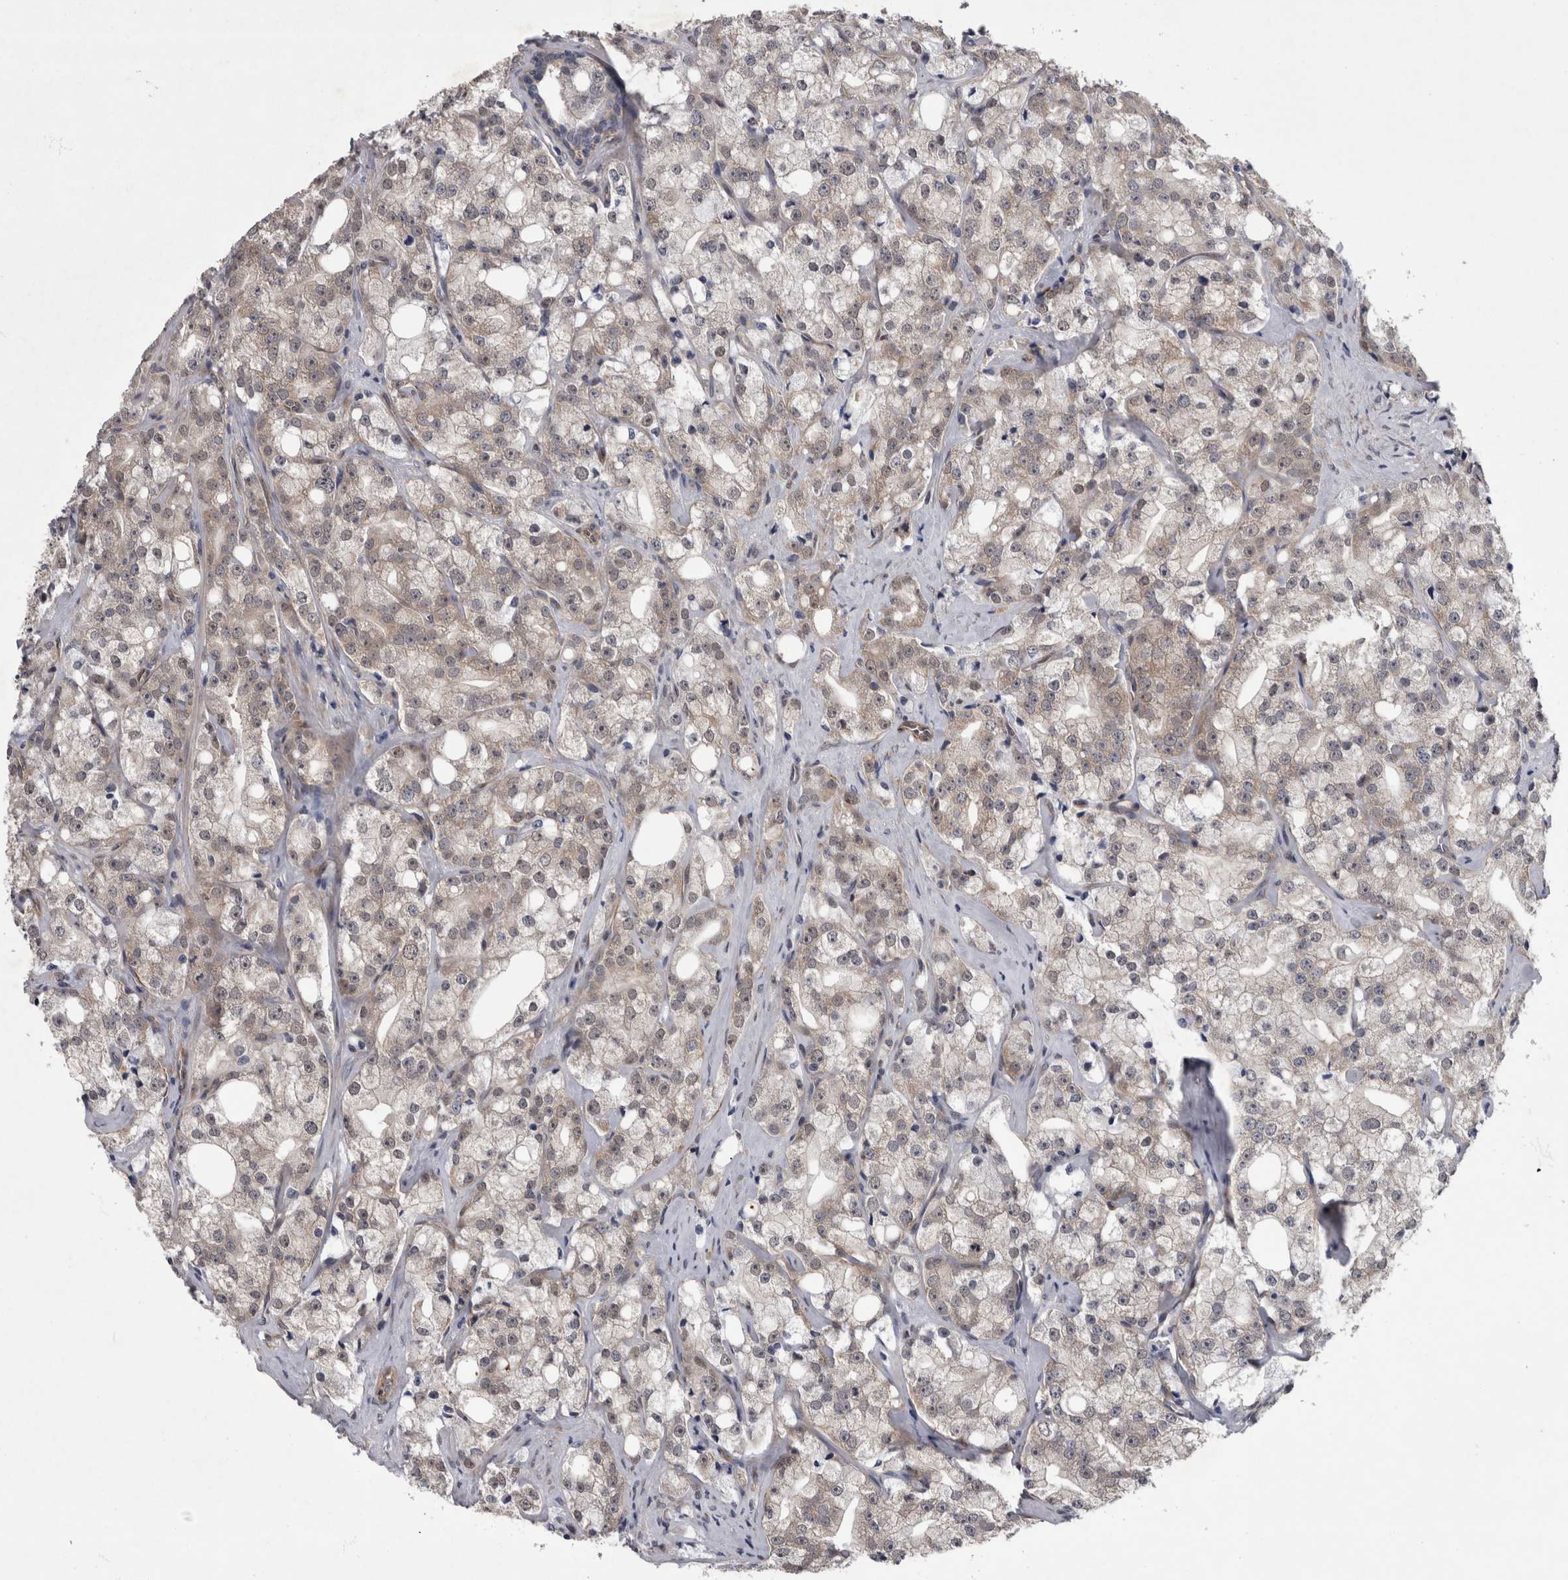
{"staining": {"intensity": "weak", "quantity": "25%-75%", "location": "cytoplasmic/membranous"}, "tissue": "prostate cancer", "cell_type": "Tumor cells", "image_type": "cancer", "snomed": [{"axis": "morphology", "description": "Adenocarcinoma, High grade"}, {"axis": "topography", "description": "Prostate"}], "caption": "Prostate cancer (adenocarcinoma (high-grade)) tissue exhibits weak cytoplasmic/membranous staining in approximately 25%-75% of tumor cells", "gene": "DDX6", "patient": {"sex": "male", "age": 64}}